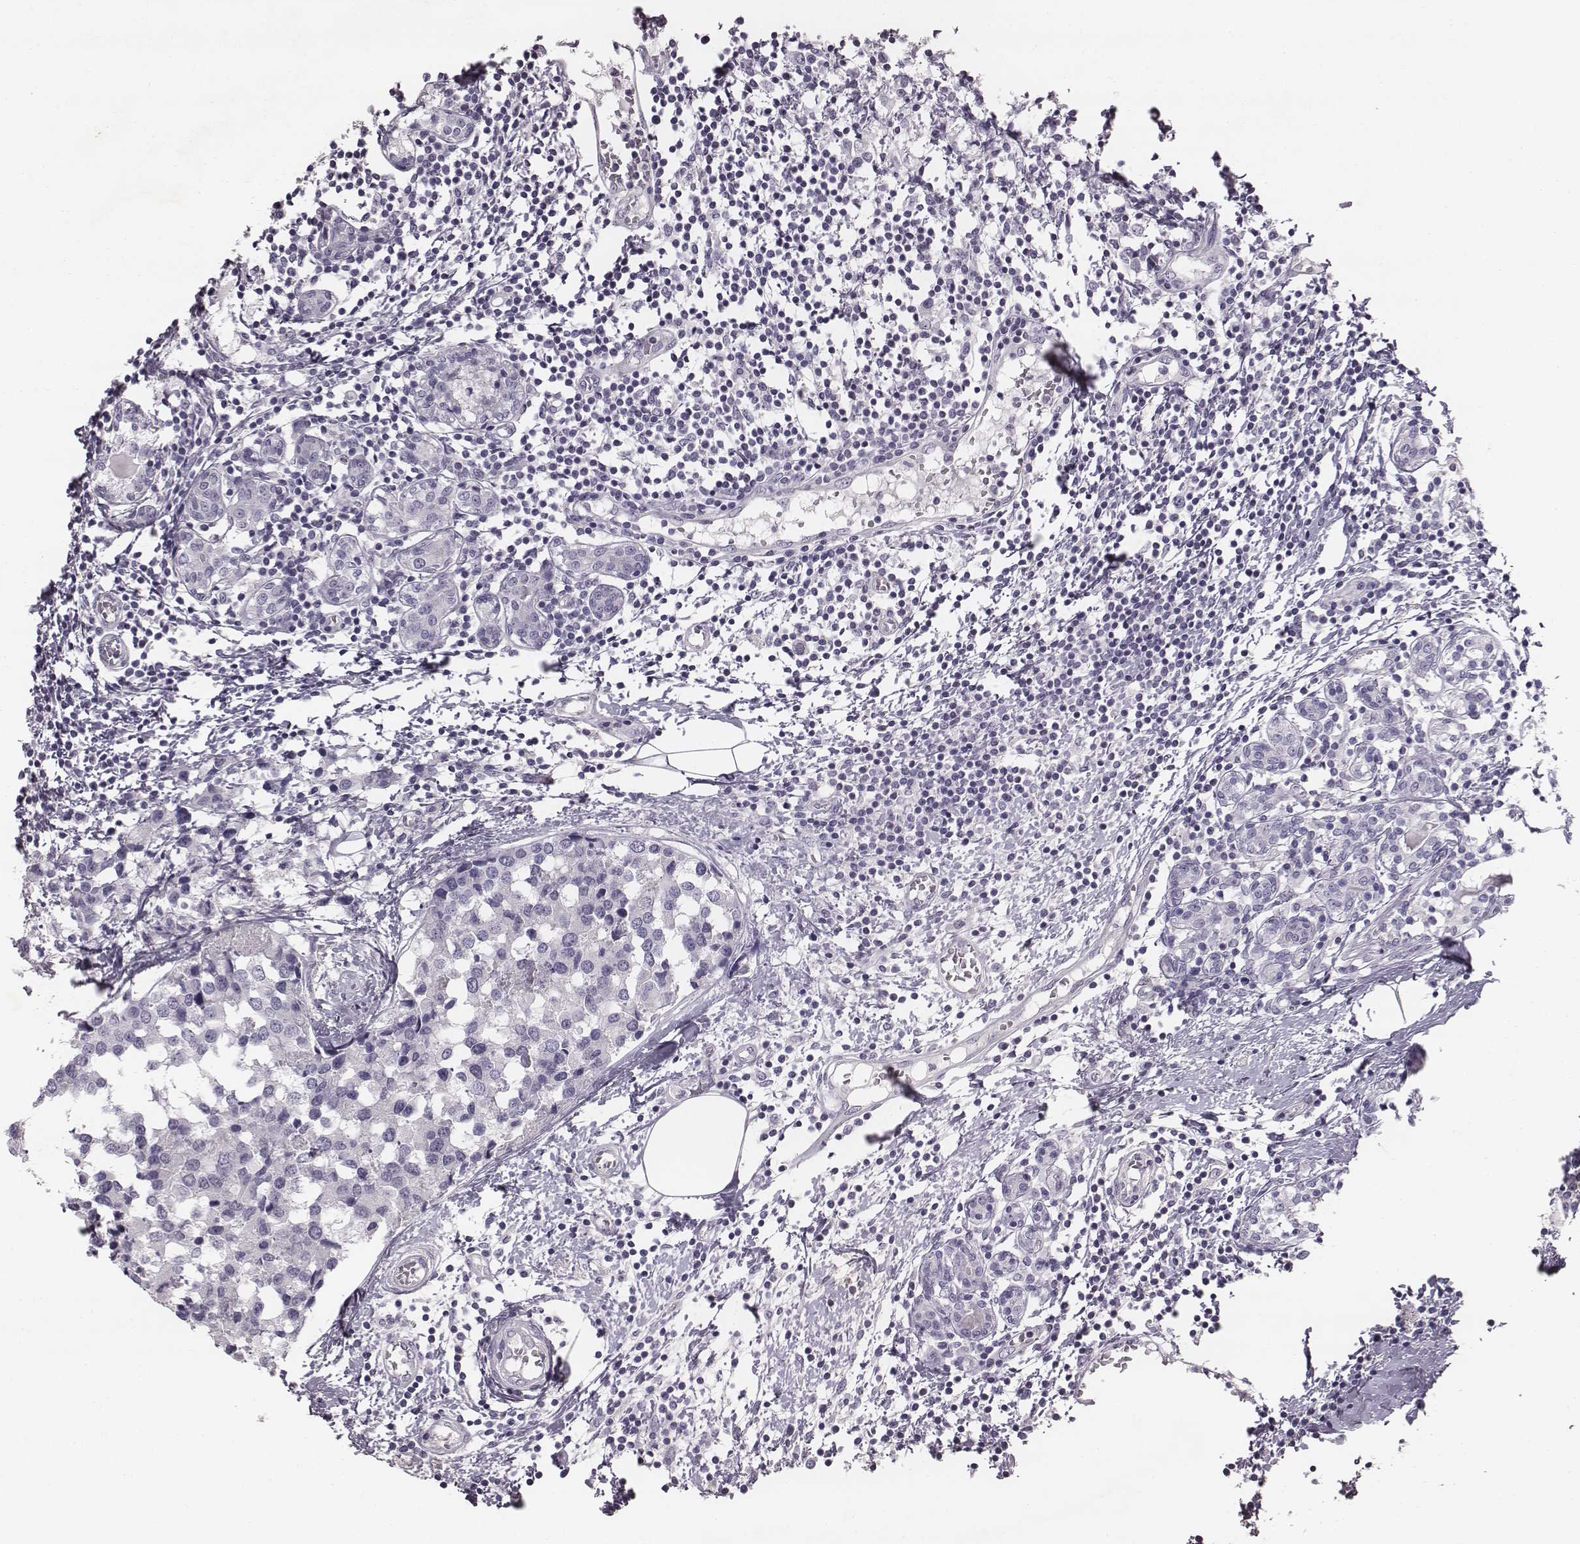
{"staining": {"intensity": "negative", "quantity": "none", "location": "none"}, "tissue": "breast cancer", "cell_type": "Tumor cells", "image_type": "cancer", "snomed": [{"axis": "morphology", "description": "Lobular carcinoma"}, {"axis": "topography", "description": "Breast"}], "caption": "Immunohistochemistry micrograph of human breast cancer stained for a protein (brown), which reveals no expression in tumor cells.", "gene": "PDE8B", "patient": {"sex": "female", "age": 59}}